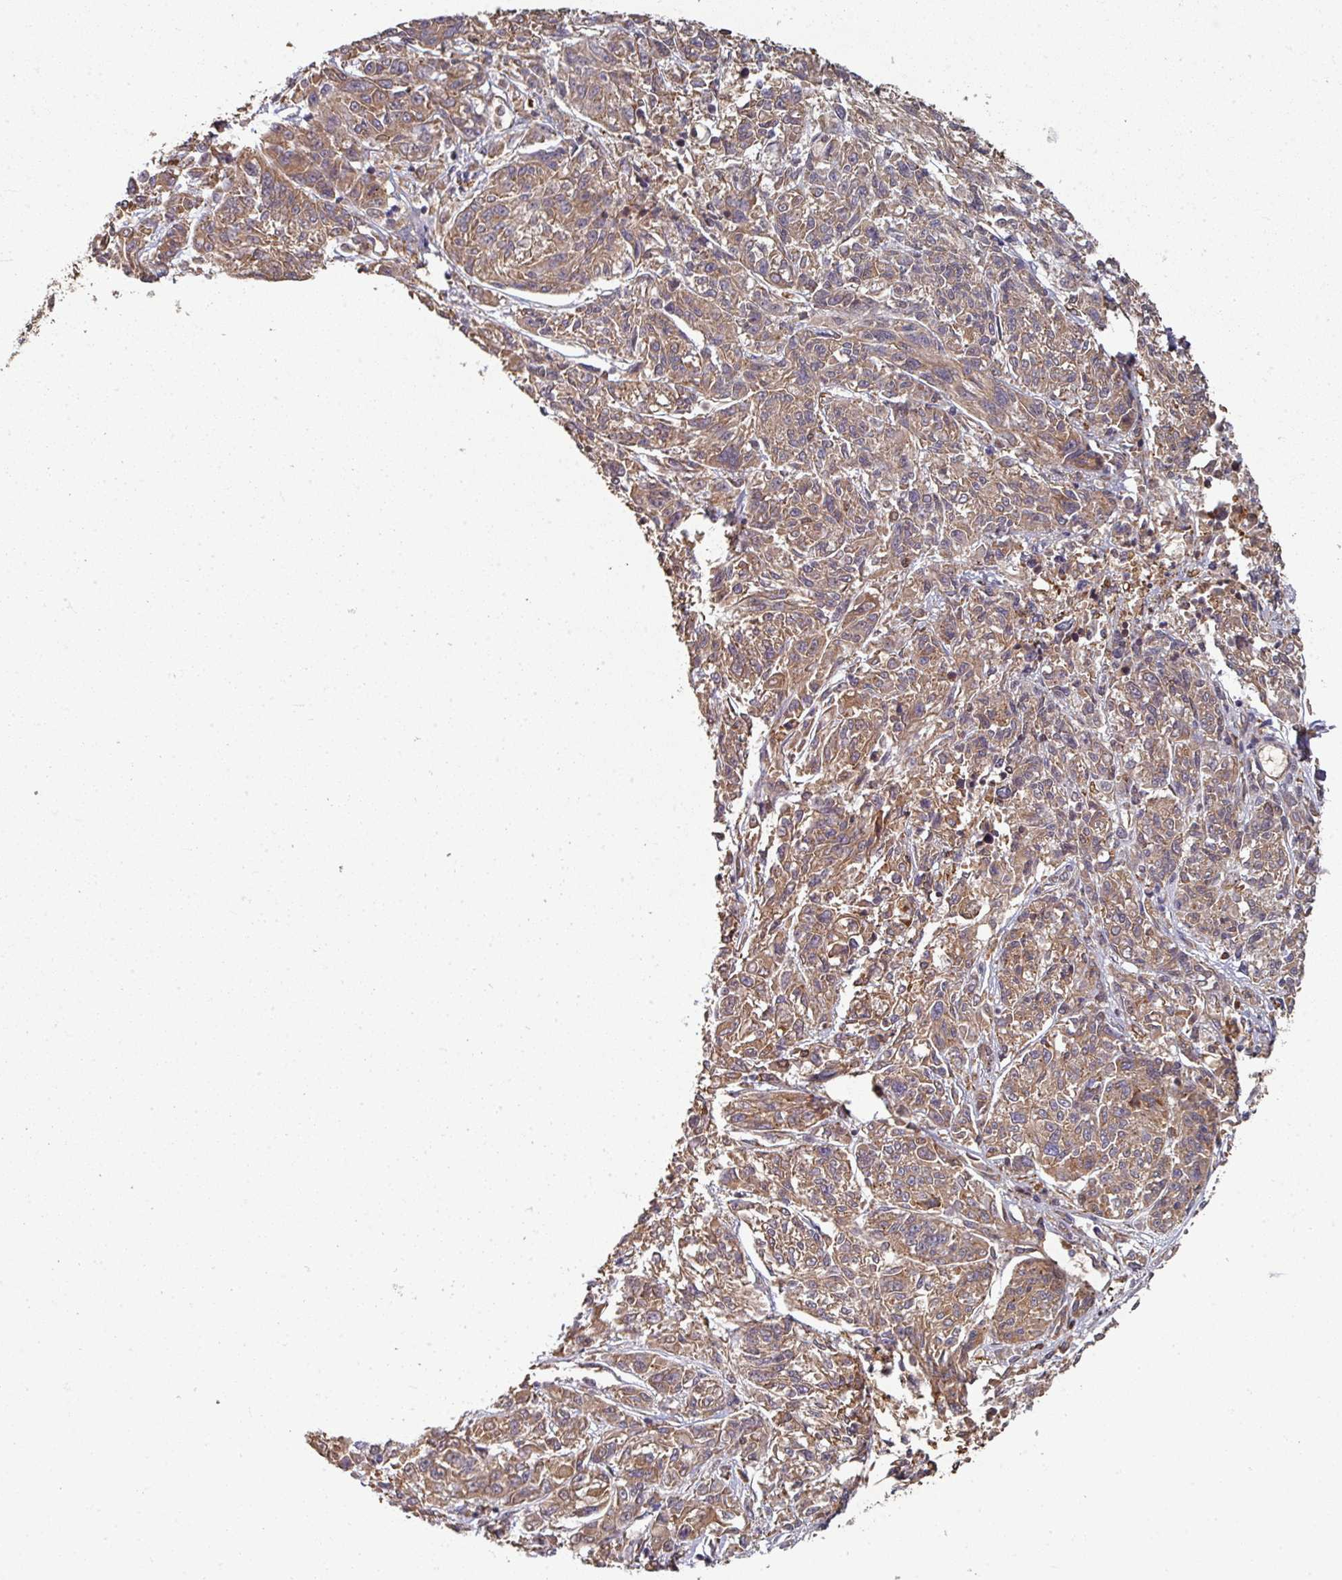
{"staining": {"intensity": "moderate", "quantity": ">75%", "location": "cytoplasmic/membranous"}, "tissue": "melanoma", "cell_type": "Tumor cells", "image_type": "cancer", "snomed": [{"axis": "morphology", "description": "Malignant melanoma, NOS"}, {"axis": "topography", "description": "Skin"}], "caption": "Melanoma was stained to show a protein in brown. There is medium levels of moderate cytoplasmic/membranous positivity in about >75% of tumor cells.", "gene": "EDEM2", "patient": {"sex": "male", "age": 53}}